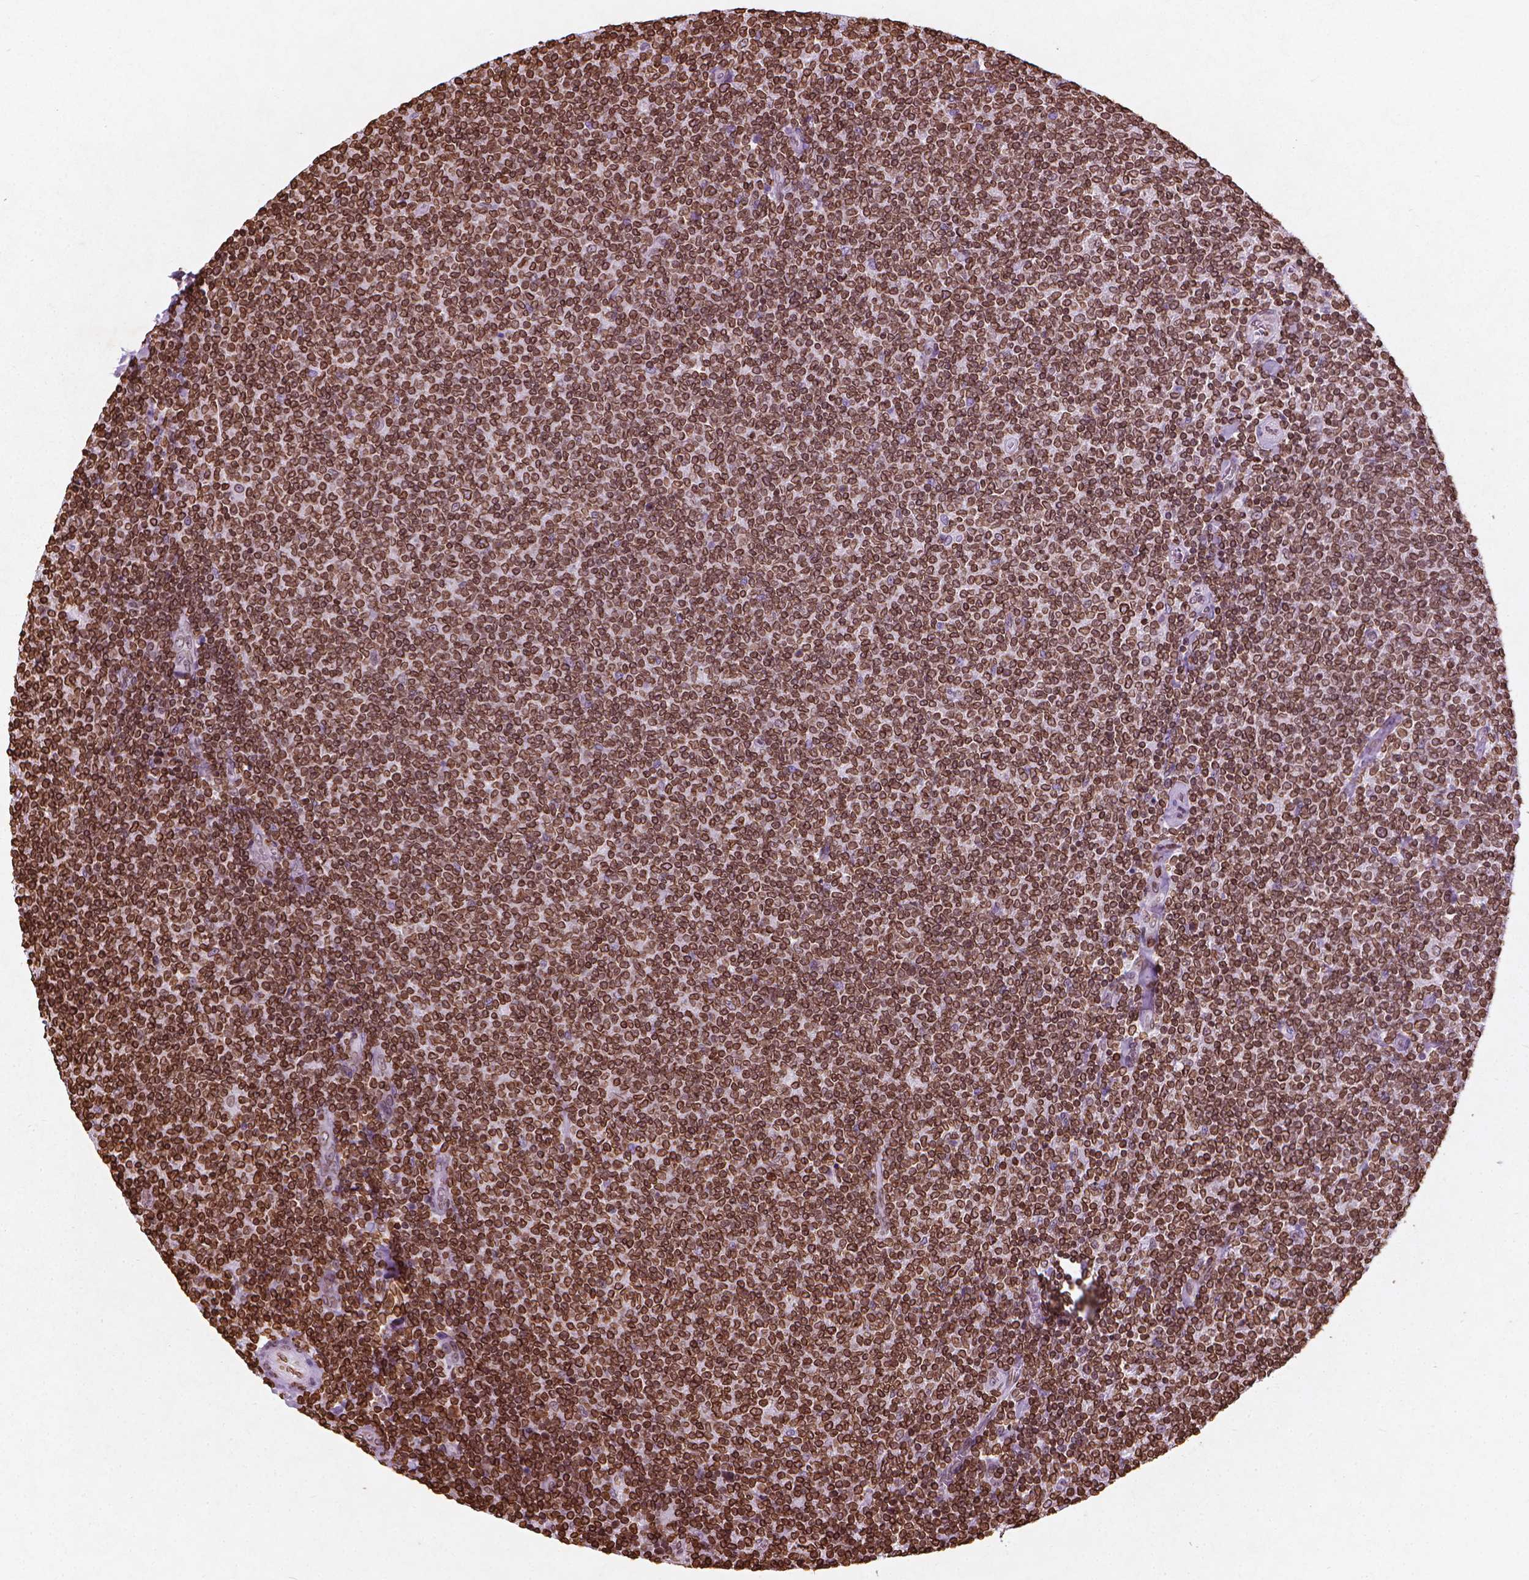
{"staining": {"intensity": "strong", "quantity": ">75%", "location": "cytoplasmic/membranous,nuclear"}, "tissue": "lymphoma", "cell_type": "Tumor cells", "image_type": "cancer", "snomed": [{"axis": "morphology", "description": "Malignant lymphoma, non-Hodgkin's type, Low grade"}, {"axis": "topography", "description": "Lymph node"}], "caption": "Low-grade malignant lymphoma, non-Hodgkin's type stained with a protein marker shows strong staining in tumor cells.", "gene": "LMNB1", "patient": {"sex": "male", "age": 52}}